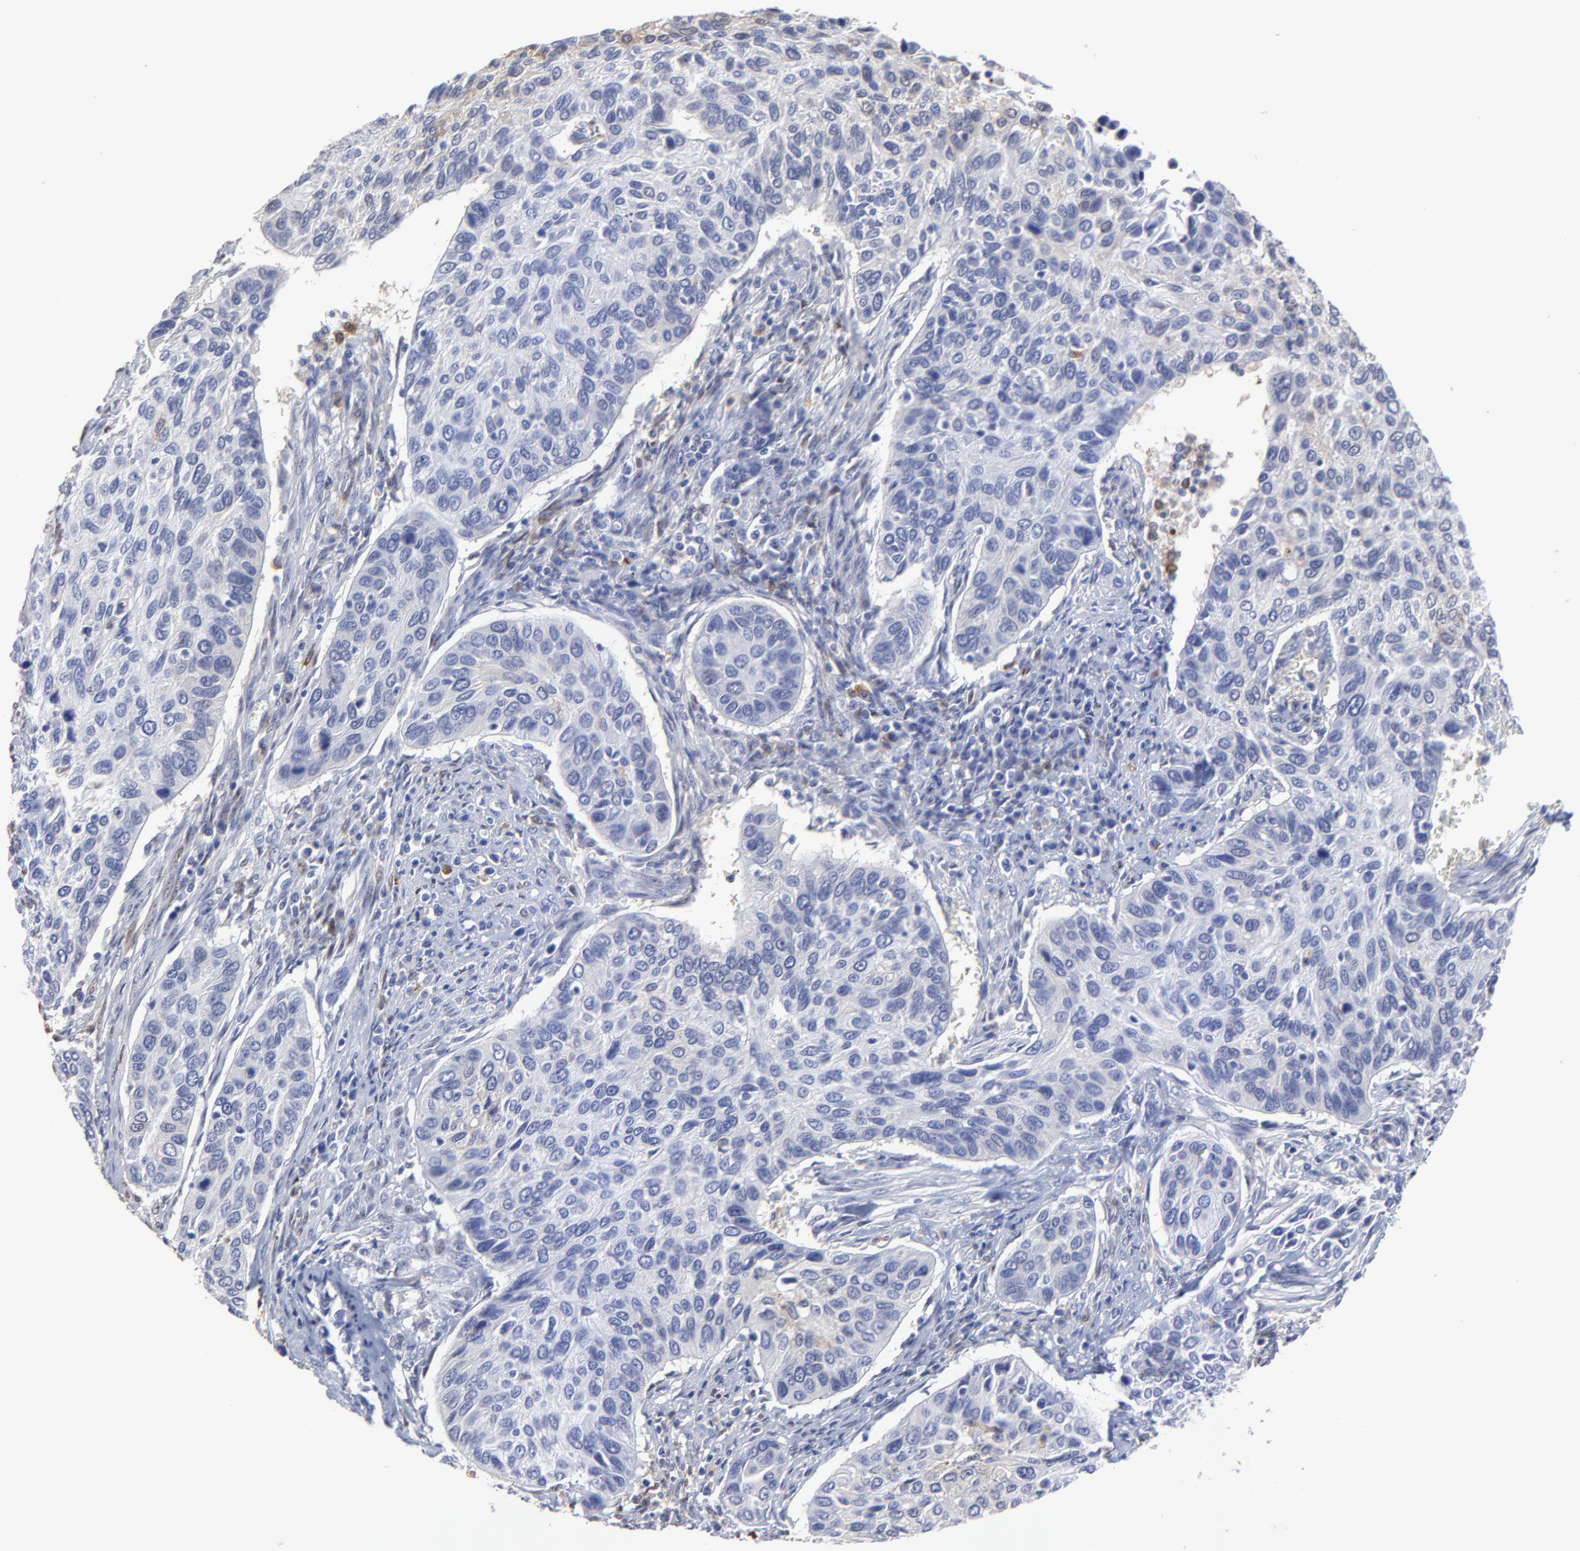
{"staining": {"intensity": "moderate", "quantity": "<25%", "location": "cytoplasmic/membranous"}, "tissue": "cervical cancer", "cell_type": "Tumor cells", "image_type": "cancer", "snomed": [{"axis": "morphology", "description": "Squamous cell carcinoma, NOS"}, {"axis": "topography", "description": "Cervix"}], "caption": "Squamous cell carcinoma (cervical) tissue demonstrates moderate cytoplasmic/membranous expression in about <25% of tumor cells", "gene": "SMARCA1", "patient": {"sex": "female", "age": 57}}